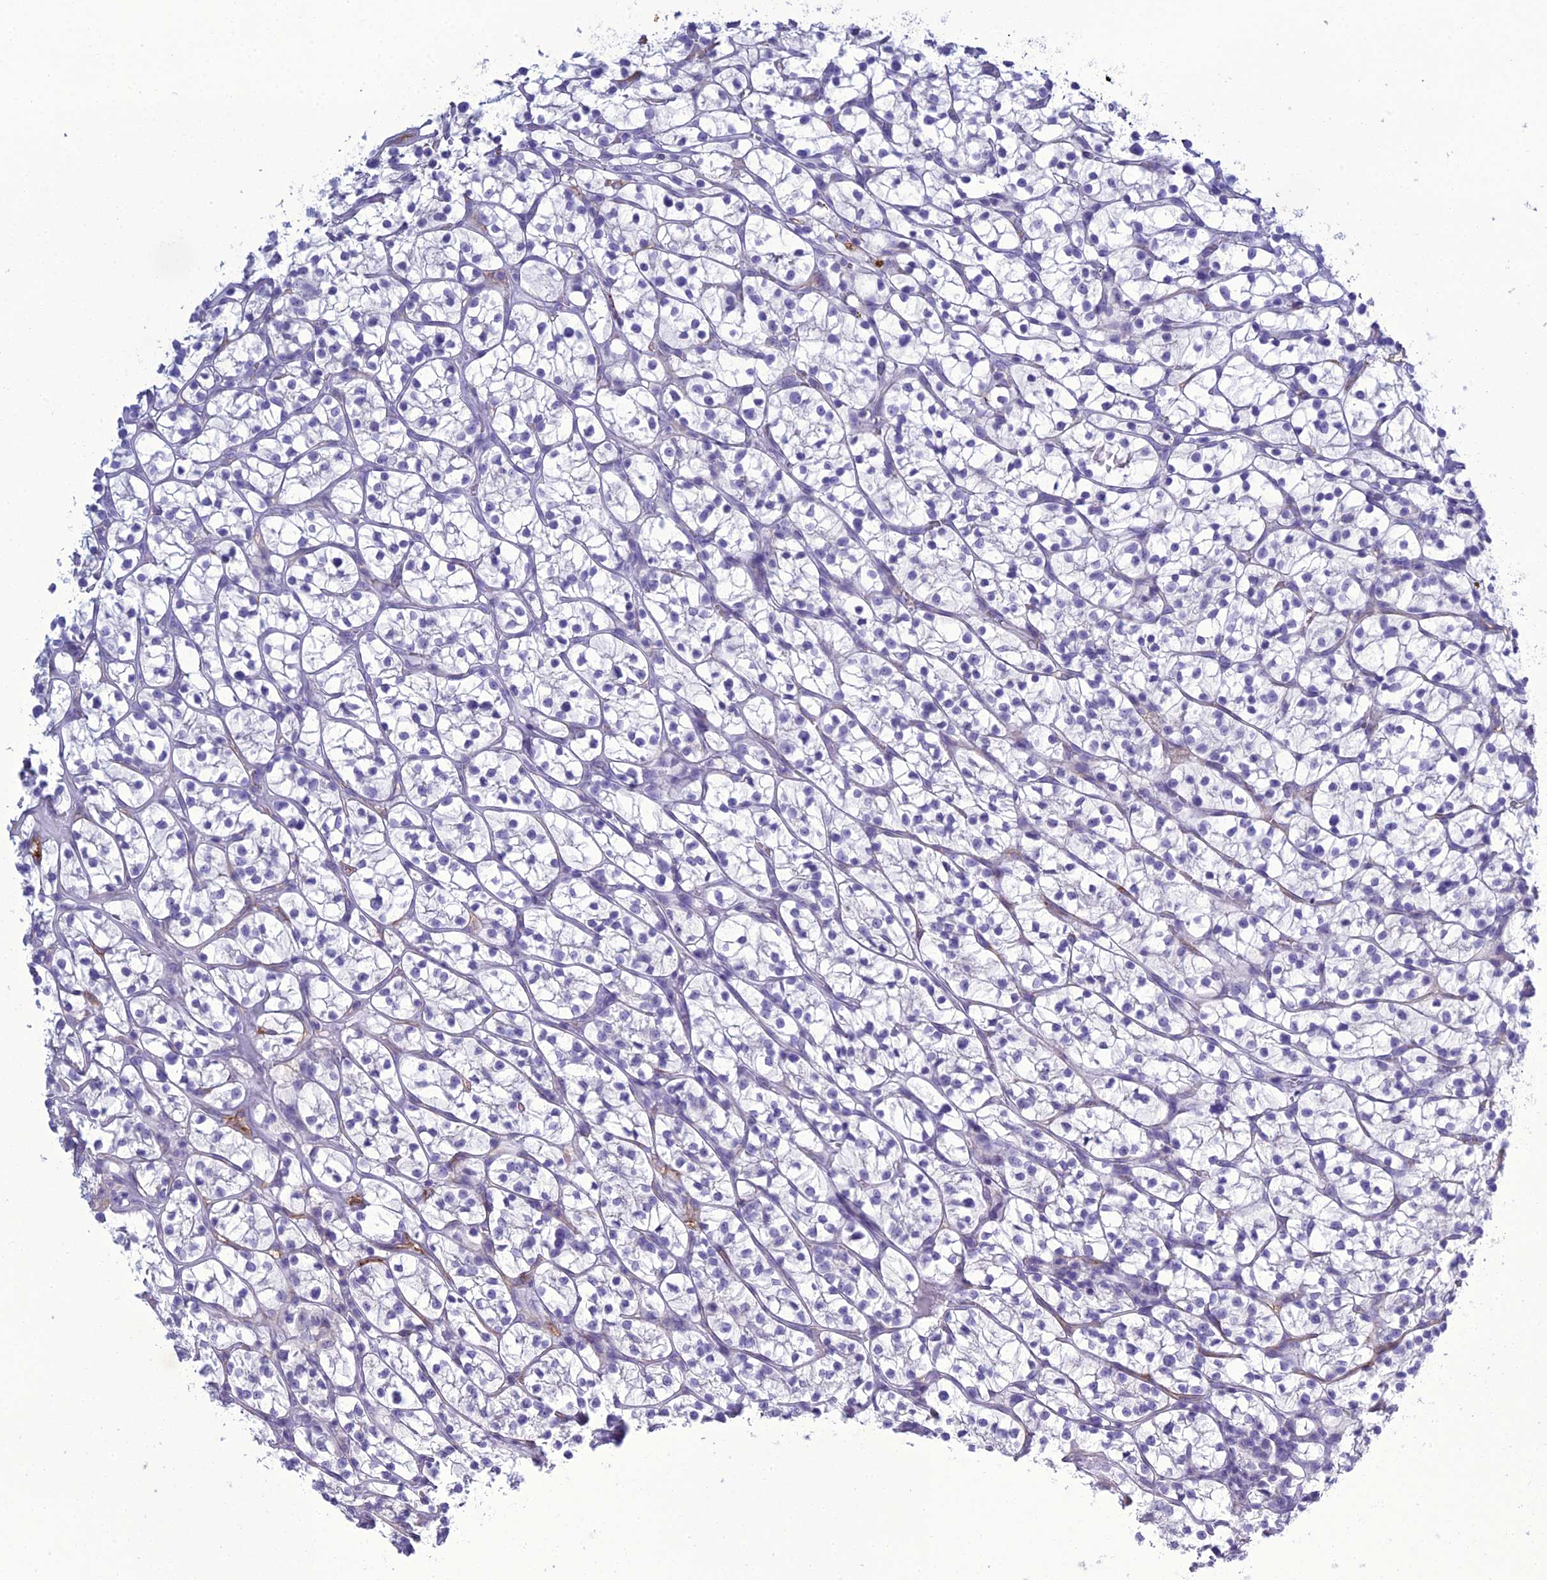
{"staining": {"intensity": "negative", "quantity": "none", "location": "none"}, "tissue": "renal cancer", "cell_type": "Tumor cells", "image_type": "cancer", "snomed": [{"axis": "morphology", "description": "Adenocarcinoma, NOS"}, {"axis": "topography", "description": "Kidney"}], "caption": "A high-resolution micrograph shows immunohistochemistry staining of renal cancer (adenocarcinoma), which shows no significant staining in tumor cells.", "gene": "ACE", "patient": {"sex": "female", "age": 64}}